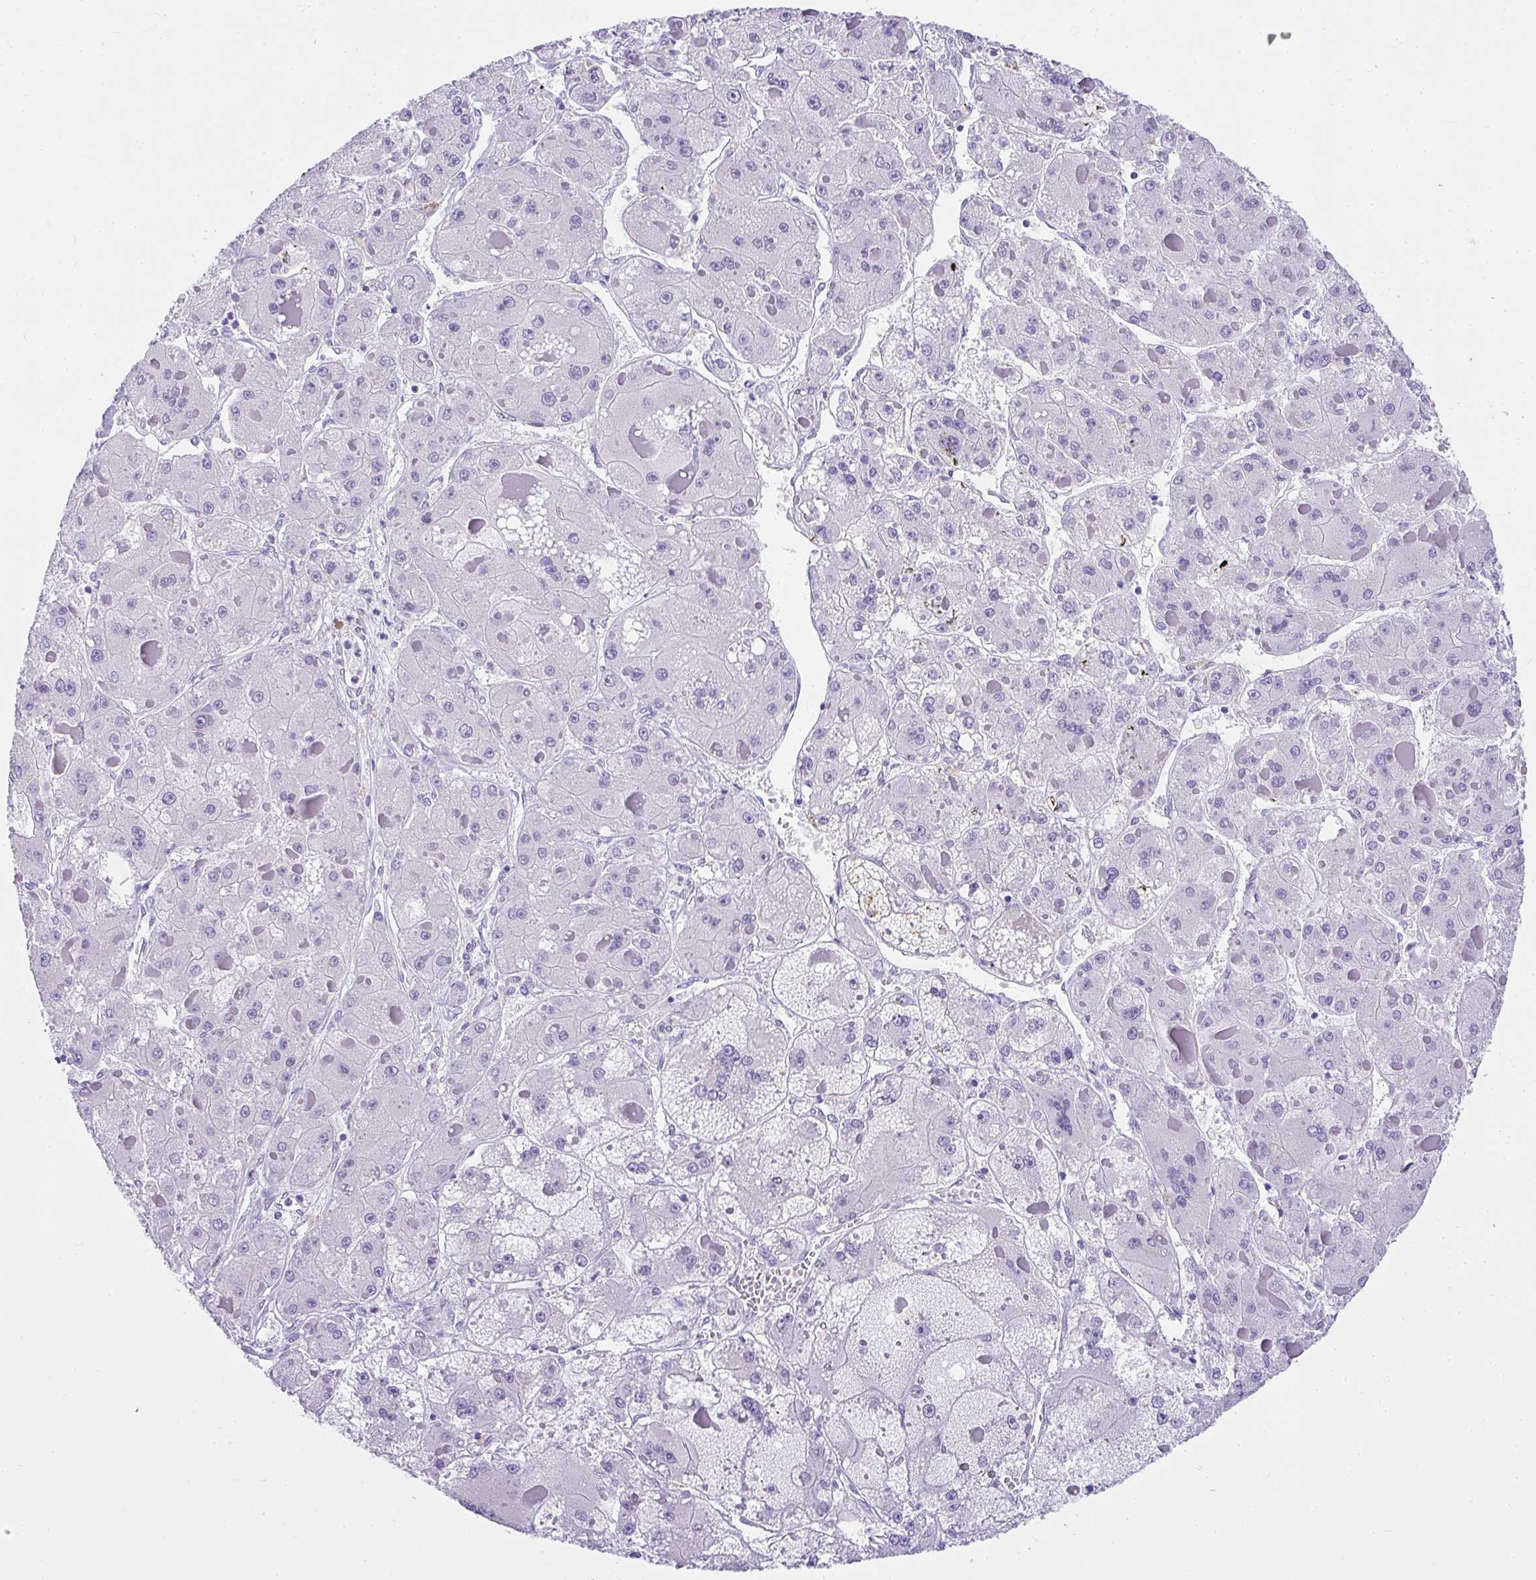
{"staining": {"intensity": "negative", "quantity": "none", "location": "none"}, "tissue": "liver cancer", "cell_type": "Tumor cells", "image_type": "cancer", "snomed": [{"axis": "morphology", "description": "Carcinoma, Hepatocellular, NOS"}, {"axis": "topography", "description": "Liver"}], "caption": "Tumor cells show no significant expression in hepatocellular carcinoma (liver).", "gene": "AVIL", "patient": {"sex": "female", "age": 73}}